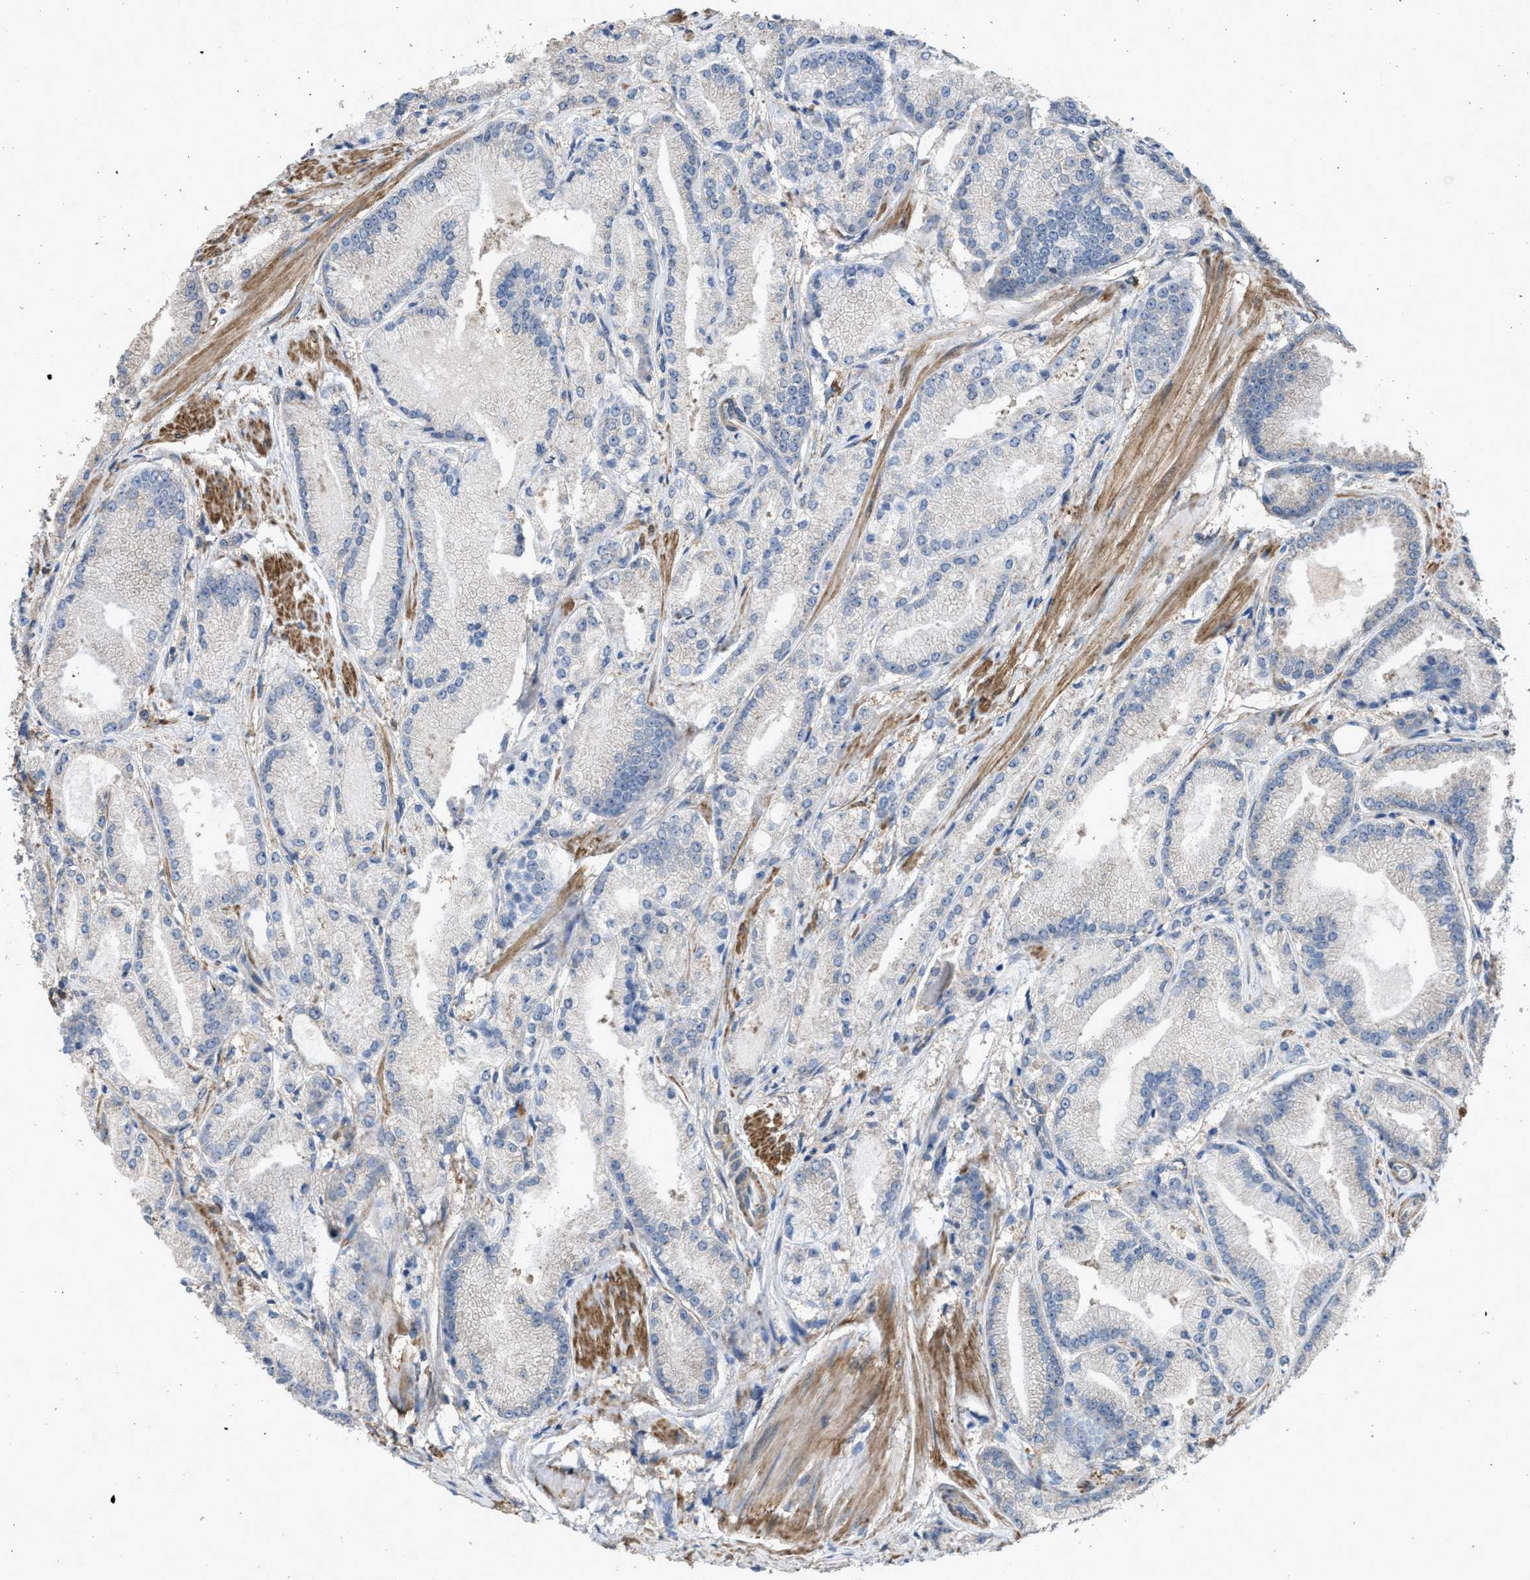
{"staining": {"intensity": "negative", "quantity": "none", "location": "none"}, "tissue": "prostate cancer", "cell_type": "Tumor cells", "image_type": "cancer", "snomed": [{"axis": "morphology", "description": "Adenocarcinoma, High grade"}, {"axis": "topography", "description": "Prostate"}], "caption": "Immunohistochemistry (IHC) image of neoplastic tissue: prostate cancer (high-grade adenocarcinoma) stained with DAB reveals no significant protein staining in tumor cells.", "gene": "ARL6", "patient": {"sex": "male", "age": 50}}